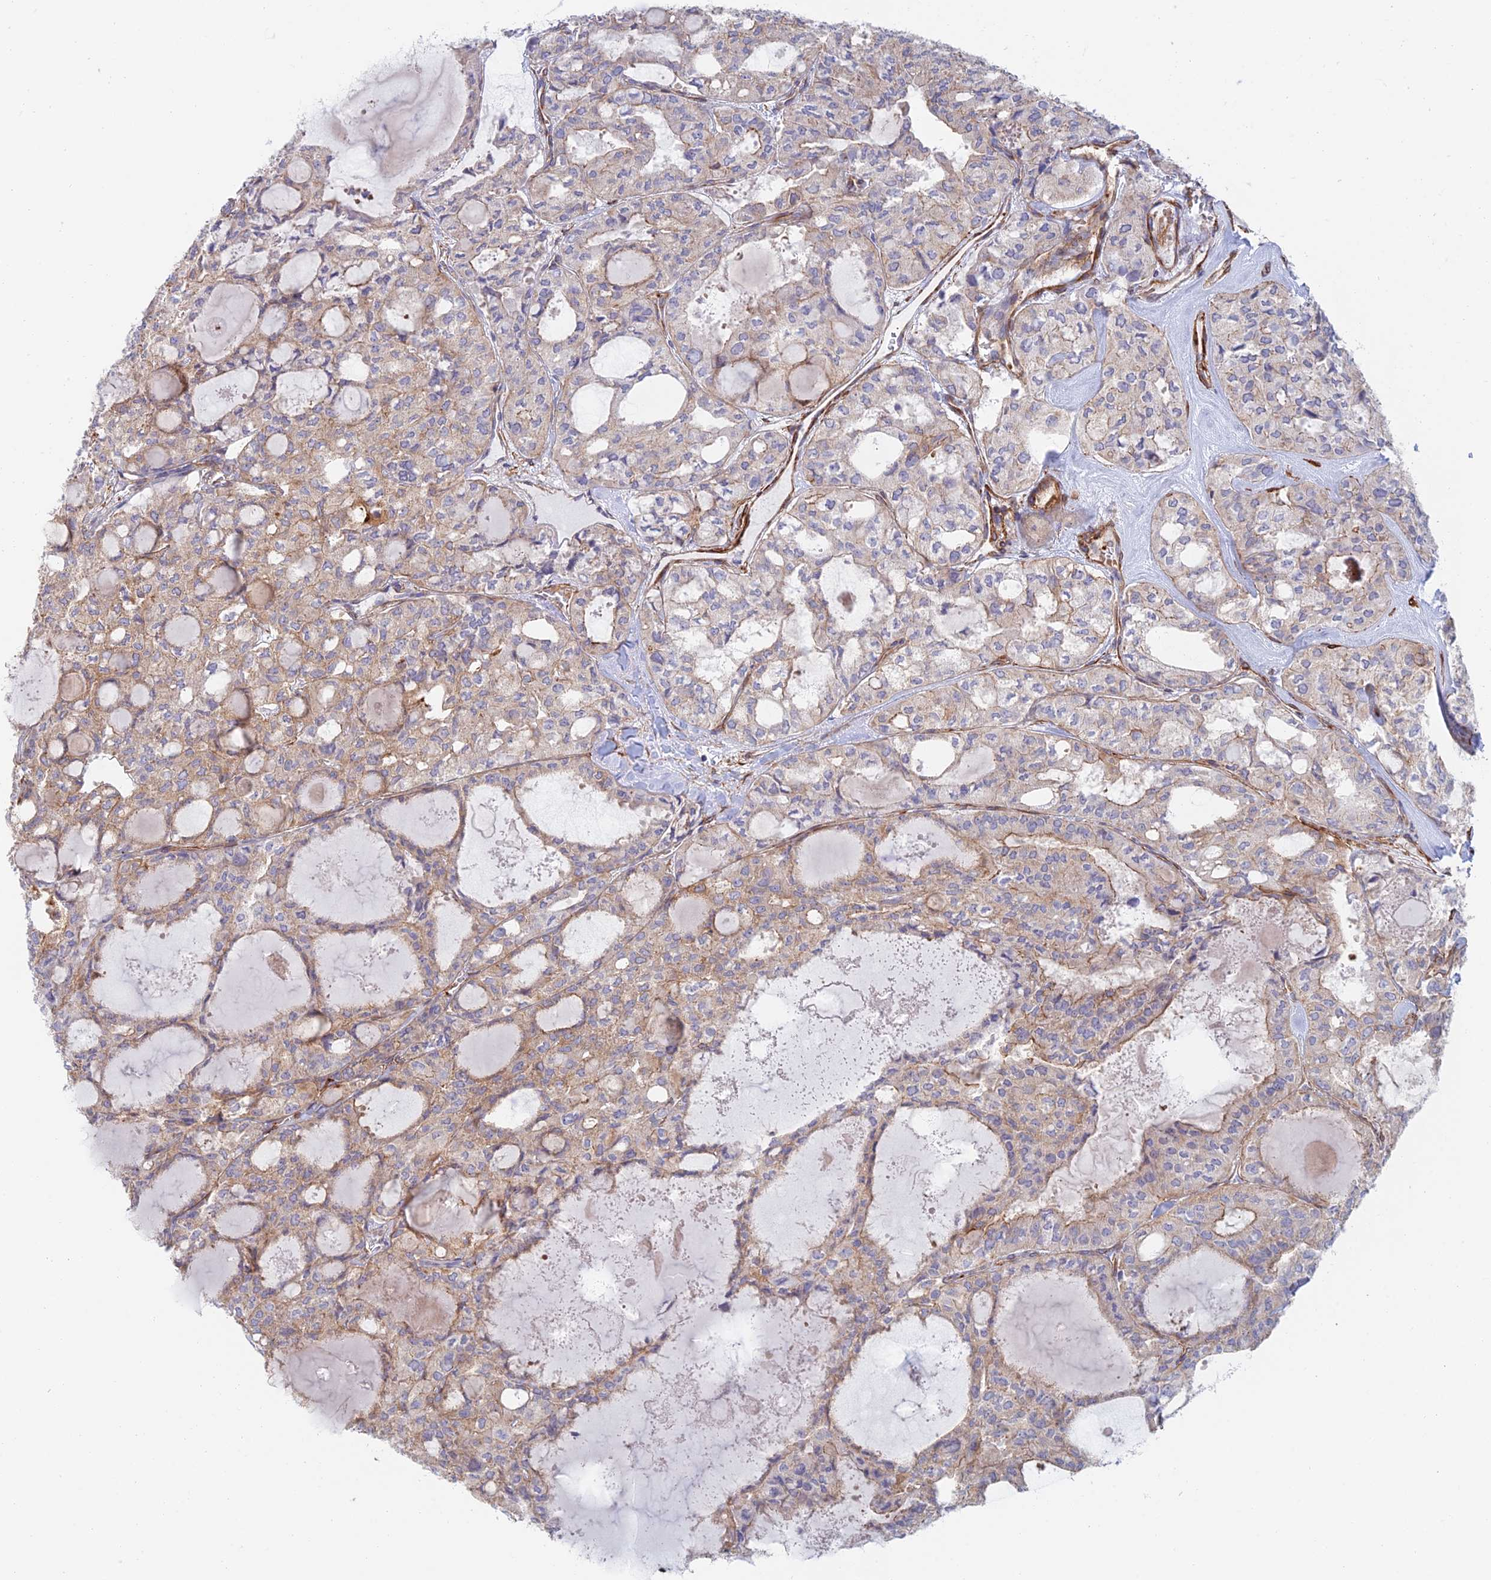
{"staining": {"intensity": "moderate", "quantity": "25%-75%", "location": "cytoplasmic/membranous"}, "tissue": "thyroid cancer", "cell_type": "Tumor cells", "image_type": "cancer", "snomed": [{"axis": "morphology", "description": "Follicular adenoma carcinoma, NOS"}, {"axis": "topography", "description": "Thyroid gland"}], "caption": "Immunohistochemistry (DAB (3,3'-diaminobenzidine)) staining of thyroid follicular adenoma carcinoma reveals moderate cytoplasmic/membranous protein staining in about 25%-75% of tumor cells.", "gene": "PAK4", "patient": {"sex": "male", "age": 75}}